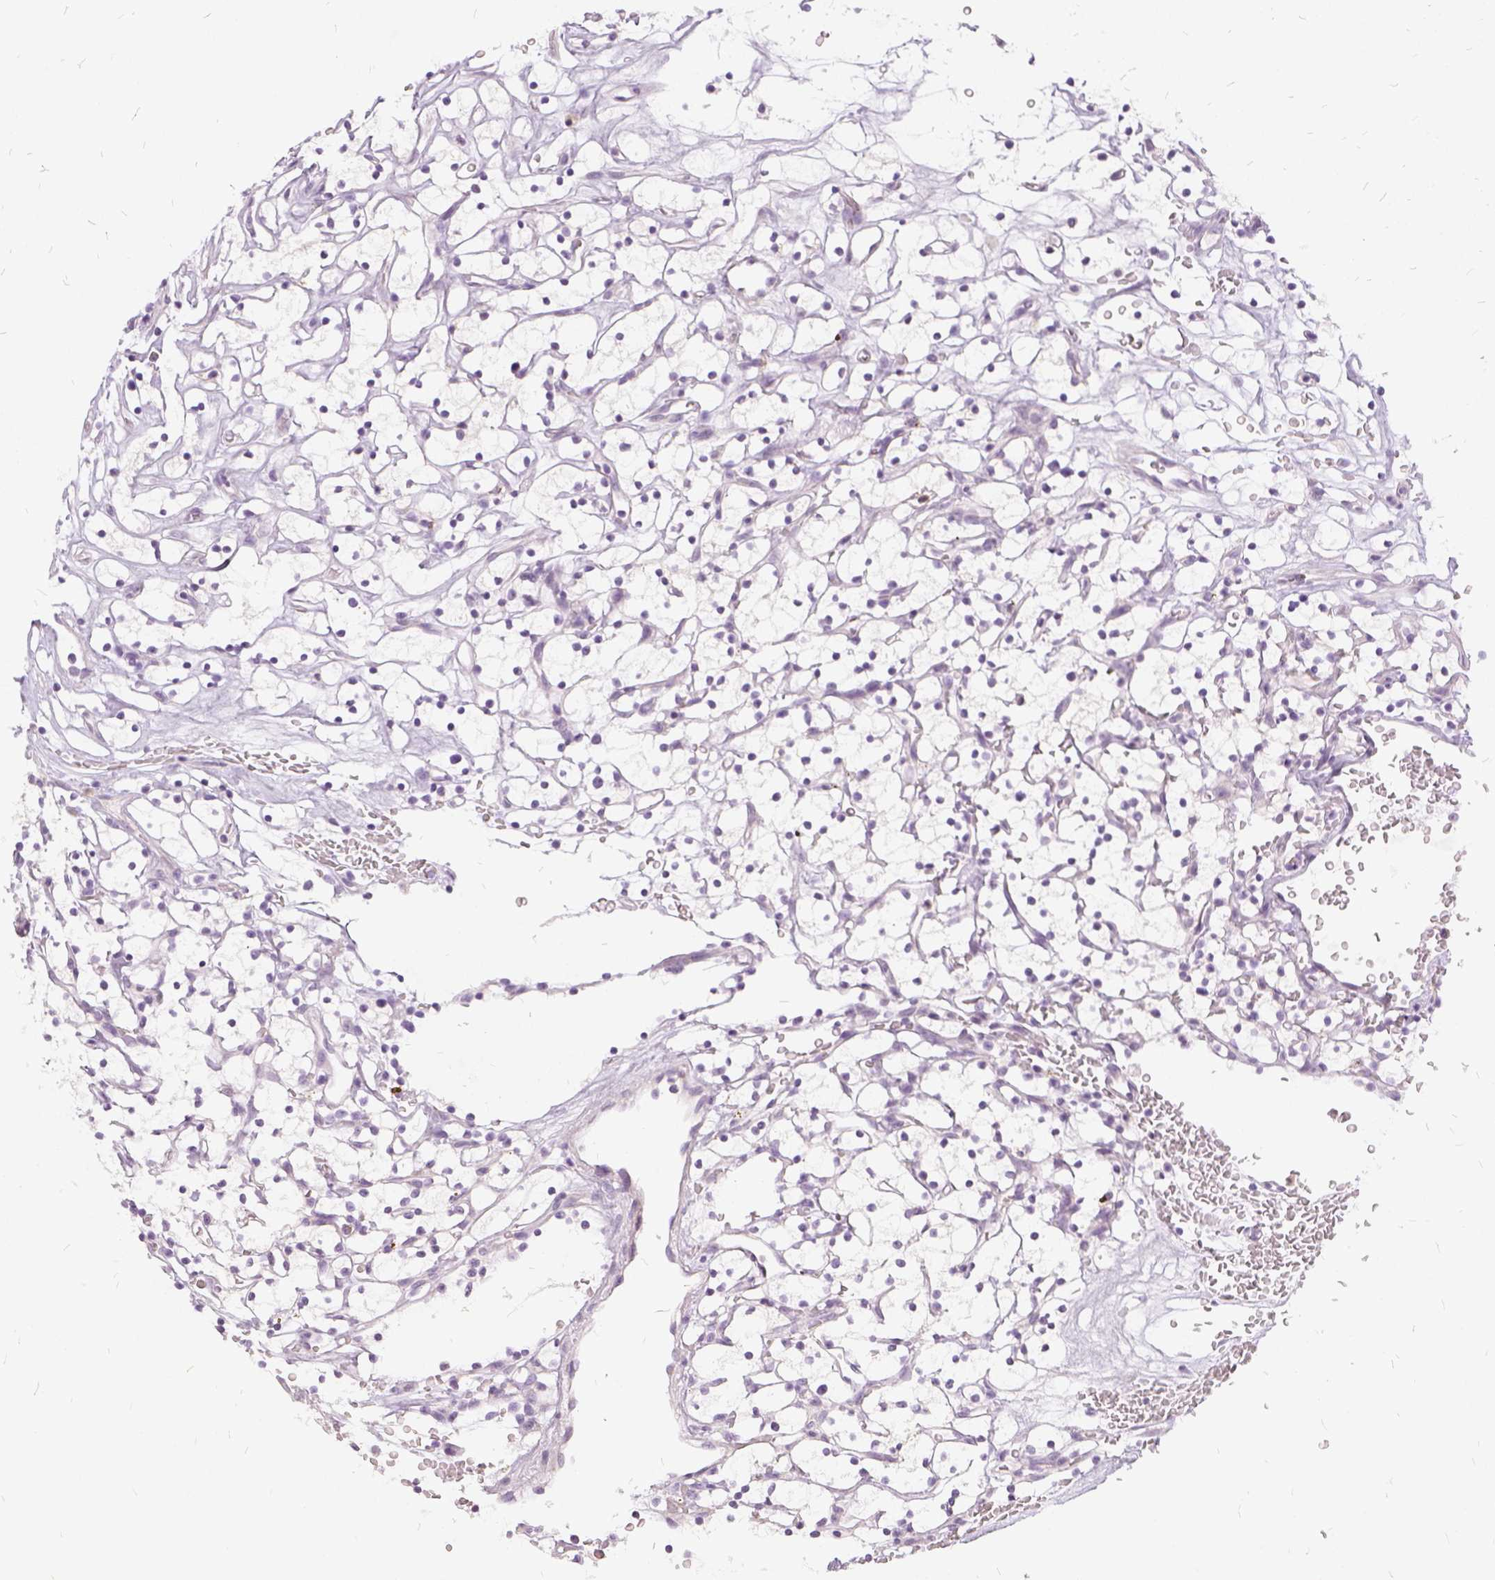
{"staining": {"intensity": "negative", "quantity": "none", "location": "none"}, "tissue": "renal cancer", "cell_type": "Tumor cells", "image_type": "cancer", "snomed": [{"axis": "morphology", "description": "Adenocarcinoma, NOS"}, {"axis": "topography", "description": "Kidney"}], "caption": "Image shows no protein positivity in tumor cells of renal adenocarcinoma tissue.", "gene": "FDX1", "patient": {"sex": "female", "age": 64}}